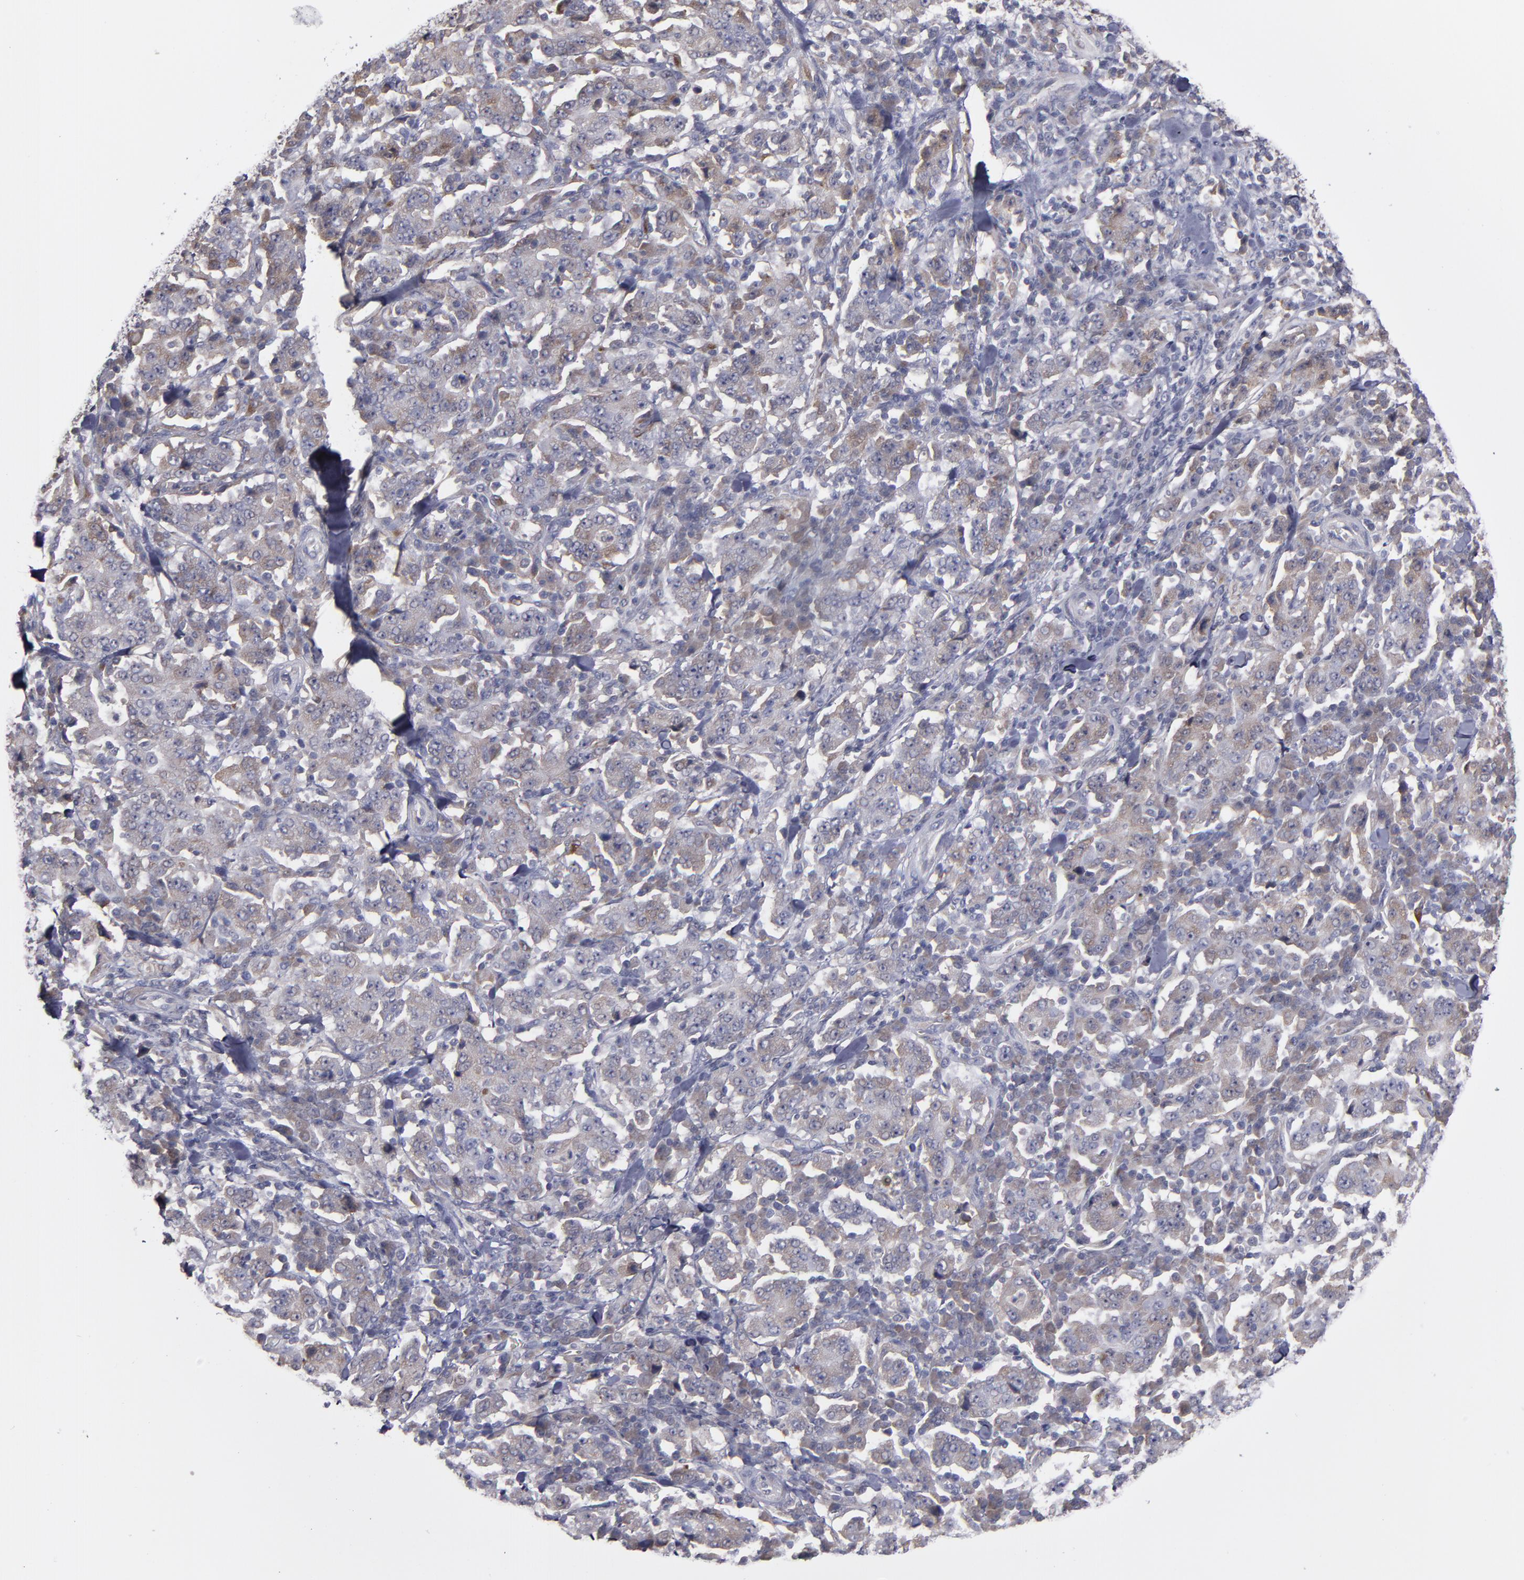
{"staining": {"intensity": "weak", "quantity": ">75%", "location": "cytoplasmic/membranous"}, "tissue": "stomach cancer", "cell_type": "Tumor cells", "image_type": "cancer", "snomed": [{"axis": "morphology", "description": "Normal tissue, NOS"}, {"axis": "morphology", "description": "Adenocarcinoma, NOS"}, {"axis": "topography", "description": "Stomach, upper"}, {"axis": "topography", "description": "Stomach"}], "caption": "A photomicrograph of stomach adenocarcinoma stained for a protein shows weak cytoplasmic/membranous brown staining in tumor cells.", "gene": "MMP11", "patient": {"sex": "male", "age": 59}}